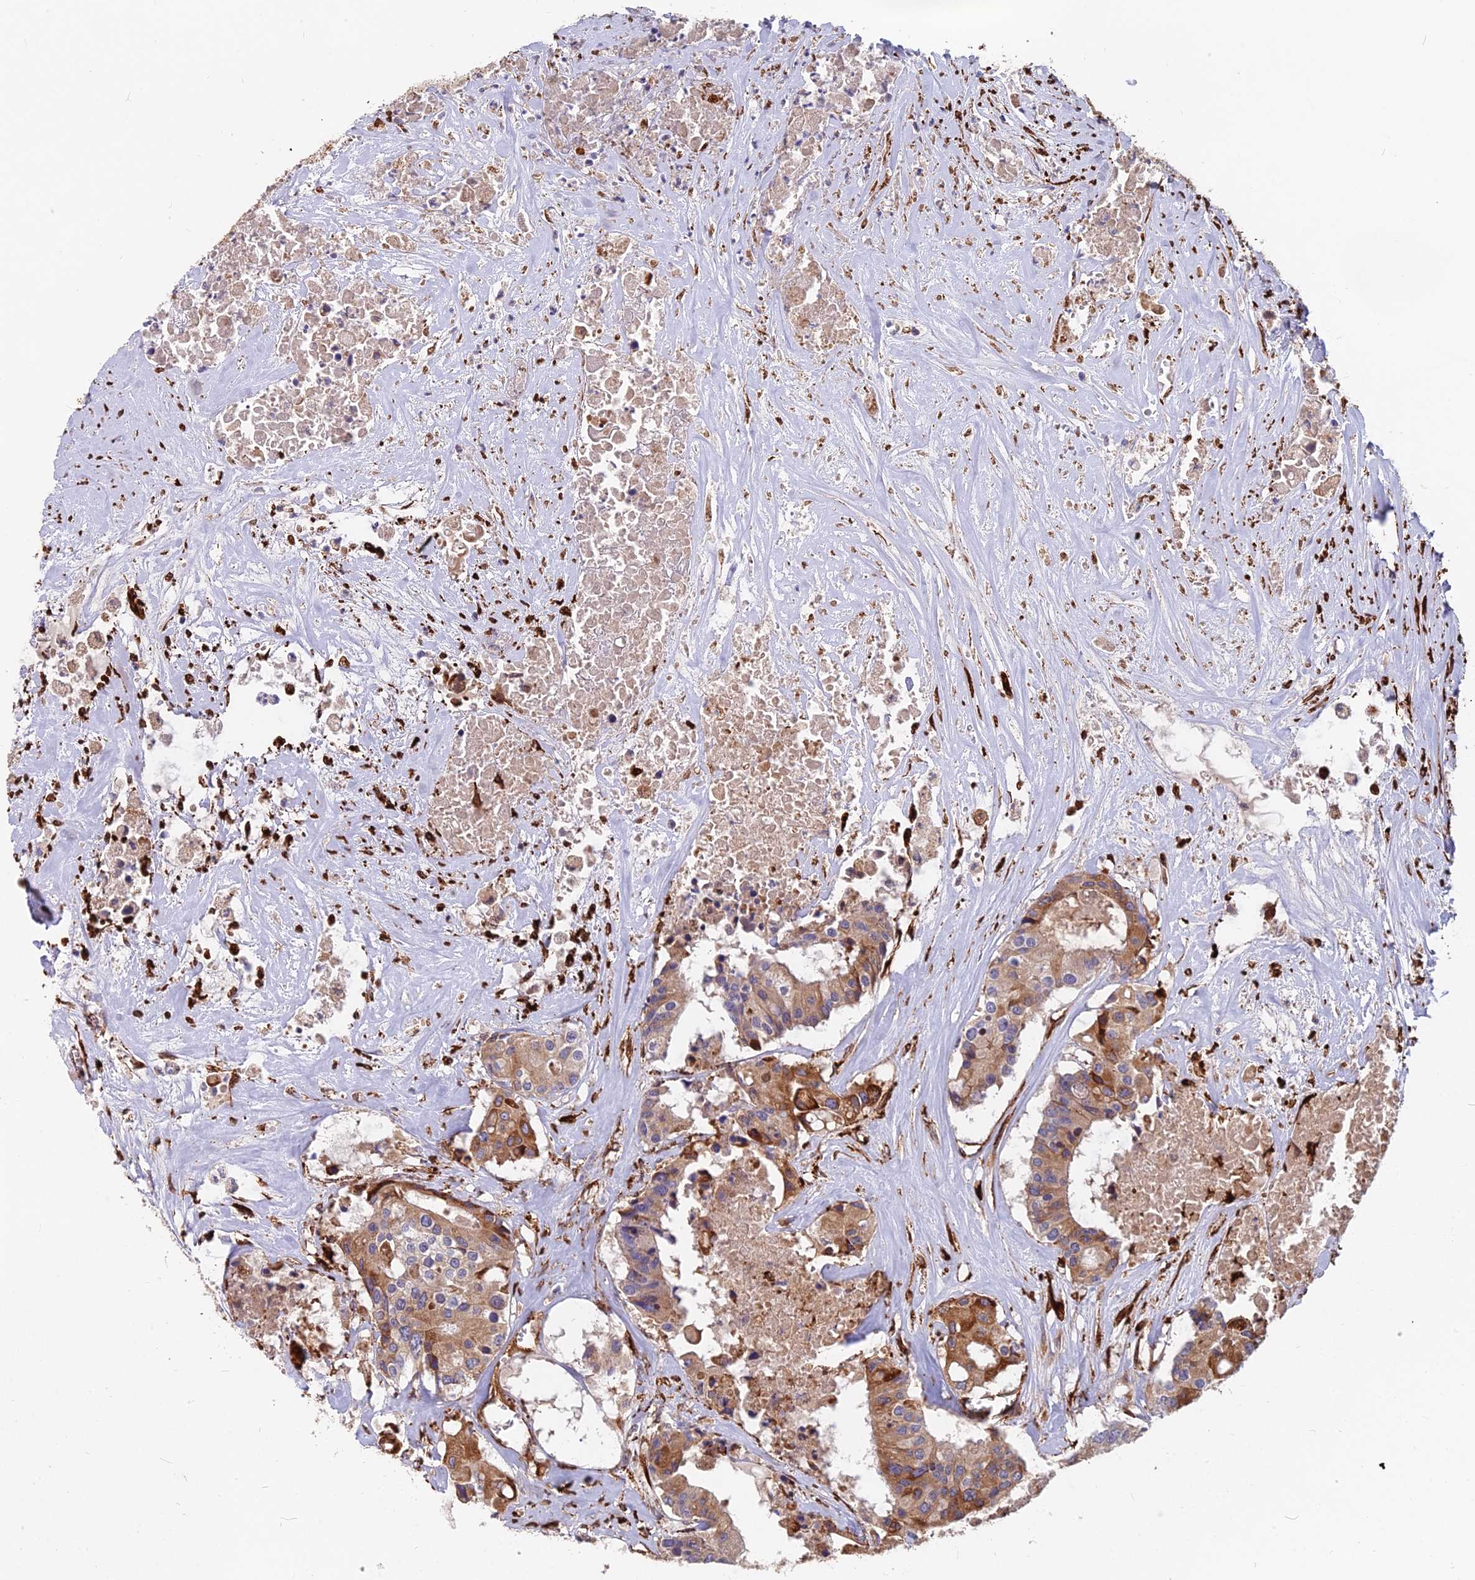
{"staining": {"intensity": "moderate", "quantity": ">75%", "location": "cytoplasmic/membranous"}, "tissue": "colorectal cancer", "cell_type": "Tumor cells", "image_type": "cancer", "snomed": [{"axis": "morphology", "description": "Adenocarcinoma, NOS"}, {"axis": "topography", "description": "Colon"}], "caption": "Immunohistochemistry staining of colorectal adenocarcinoma, which reveals medium levels of moderate cytoplasmic/membranous positivity in about >75% of tumor cells indicating moderate cytoplasmic/membranous protein positivity. The staining was performed using DAB (3,3'-diaminobenzidine) (brown) for protein detection and nuclei were counterstained in hematoxylin (blue).", "gene": "NDUFAF7", "patient": {"sex": "male", "age": 77}}